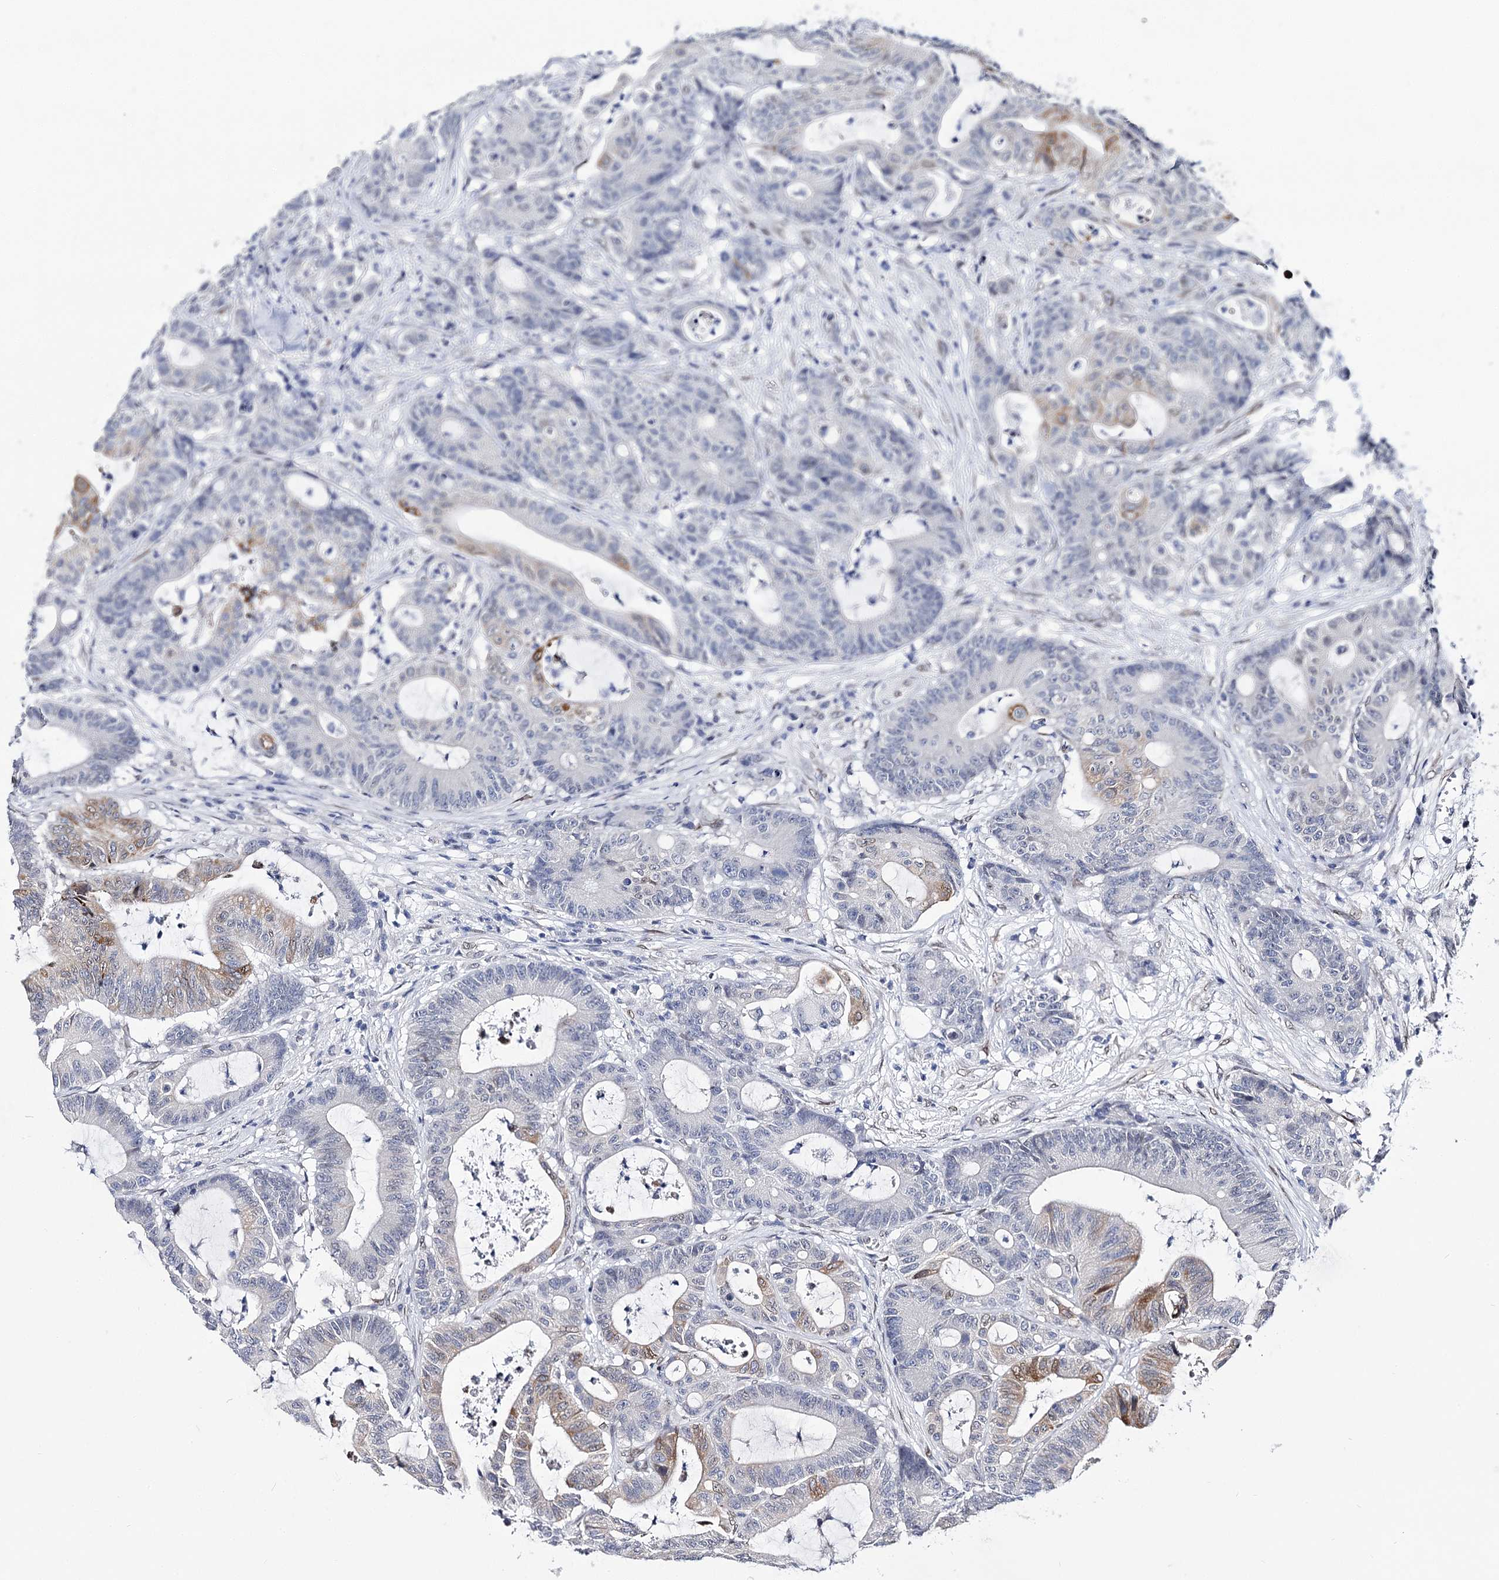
{"staining": {"intensity": "moderate", "quantity": "<25%", "location": "cytoplasmic/membranous"}, "tissue": "colorectal cancer", "cell_type": "Tumor cells", "image_type": "cancer", "snomed": [{"axis": "morphology", "description": "Adenocarcinoma, NOS"}, {"axis": "topography", "description": "Colon"}], "caption": "Protein expression analysis of human colorectal adenocarcinoma reveals moderate cytoplasmic/membranous expression in approximately <25% of tumor cells. The staining is performed using DAB brown chromogen to label protein expression. The nuclei are counter-stained blue using hematoxylin.", "gene": "TMEM201", "patient": {"sex": "female", "age": 84}}